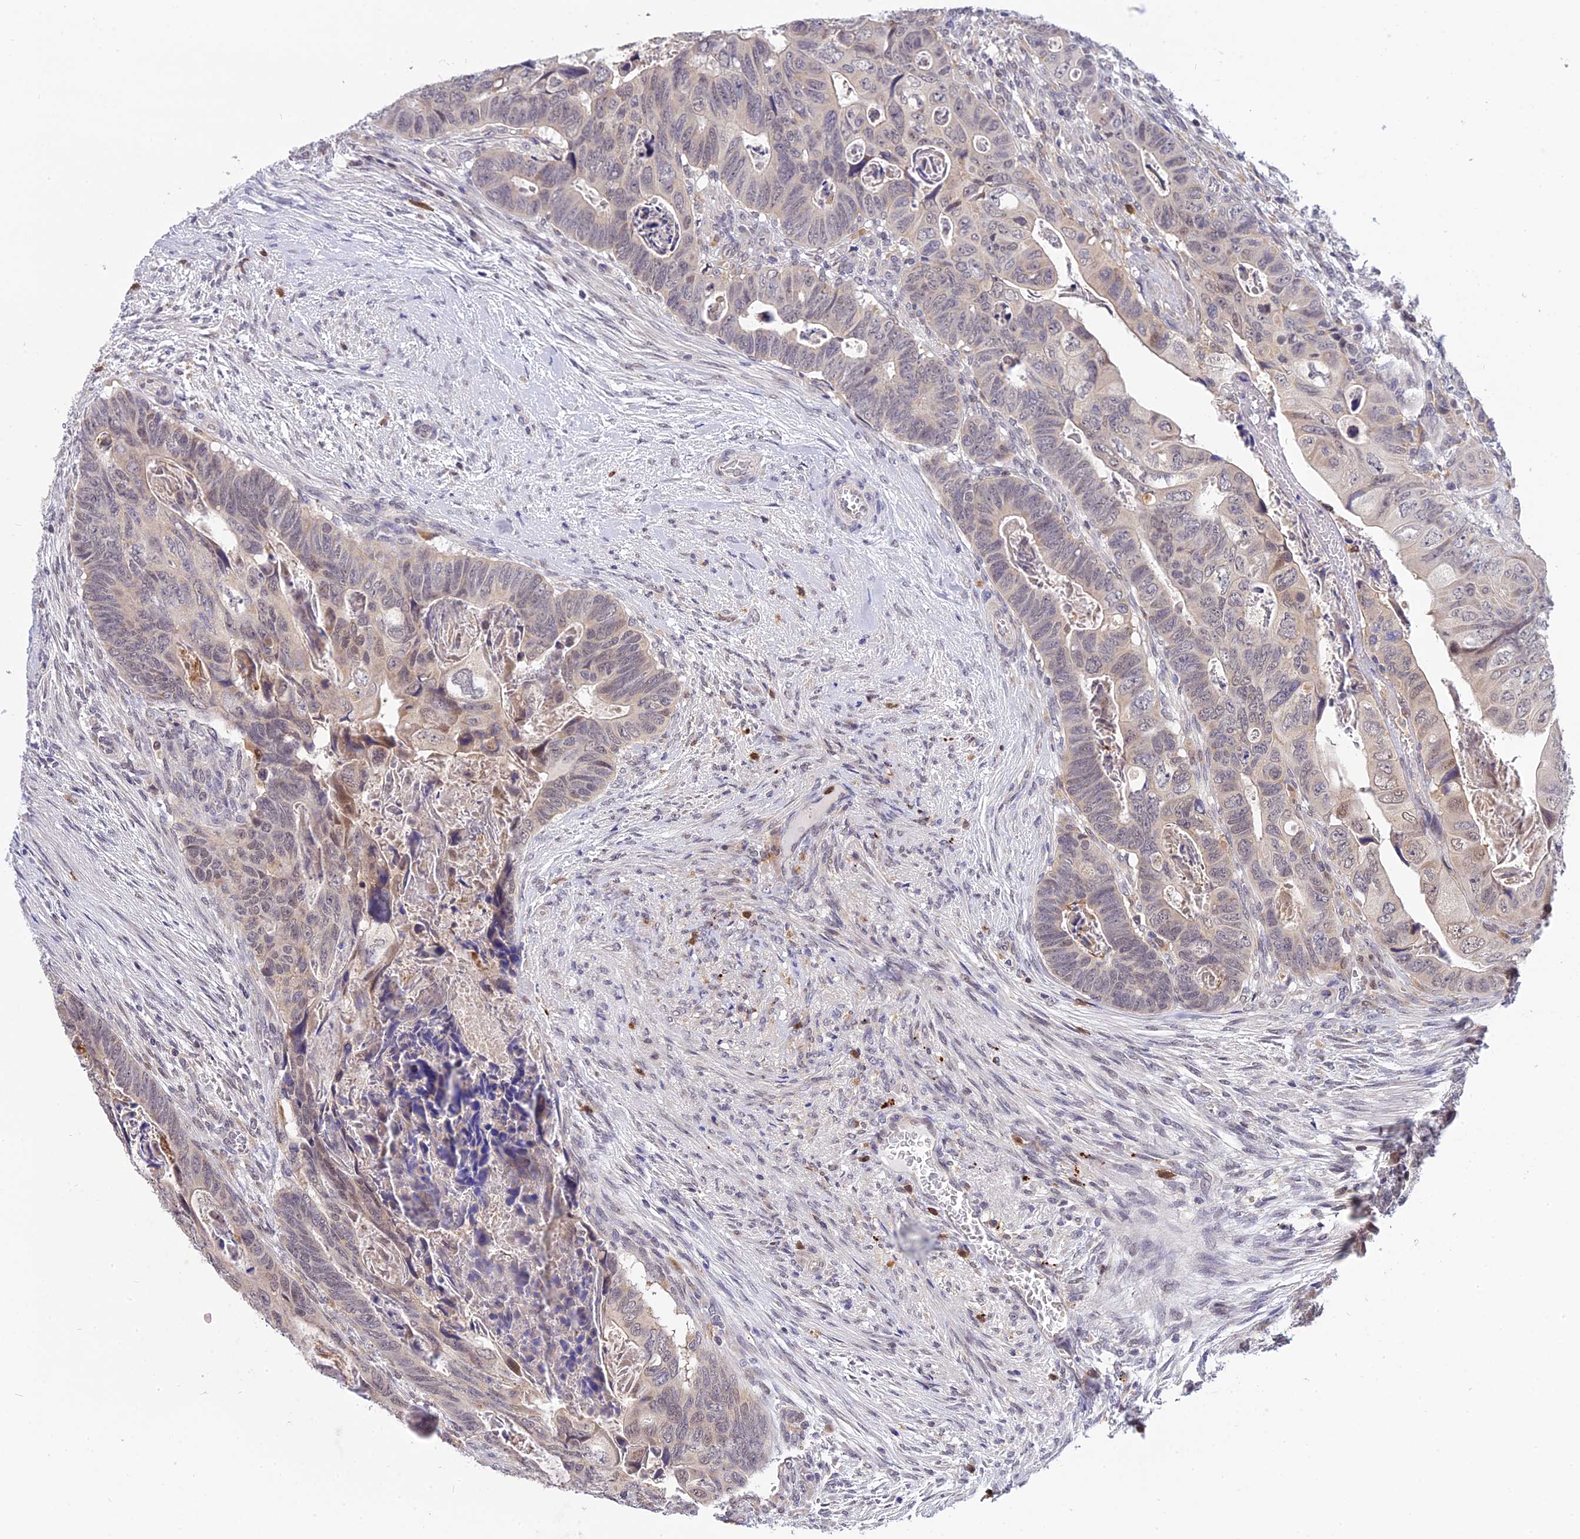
{"staining": {"intensity": "moderate", "quantity": "<25%", "location": "nuclear"}, "tissue": "colorectal cancer", "cell_type": "Tumor cells", "image_type": "cancer", "snomed": [{"axis": "morphology", "description": "Adenocarcinoma, NOS"}, {"axis": "topography", "description": "Rectum"}], "caption": "About <25% of tumor cells in colorectal adenocarcinoma display moderate nuclear protein expression as visualized by brown immunohistochemical staining.", "gene": "KCTD14", "patient": {"sex": "female", "age": 78}}